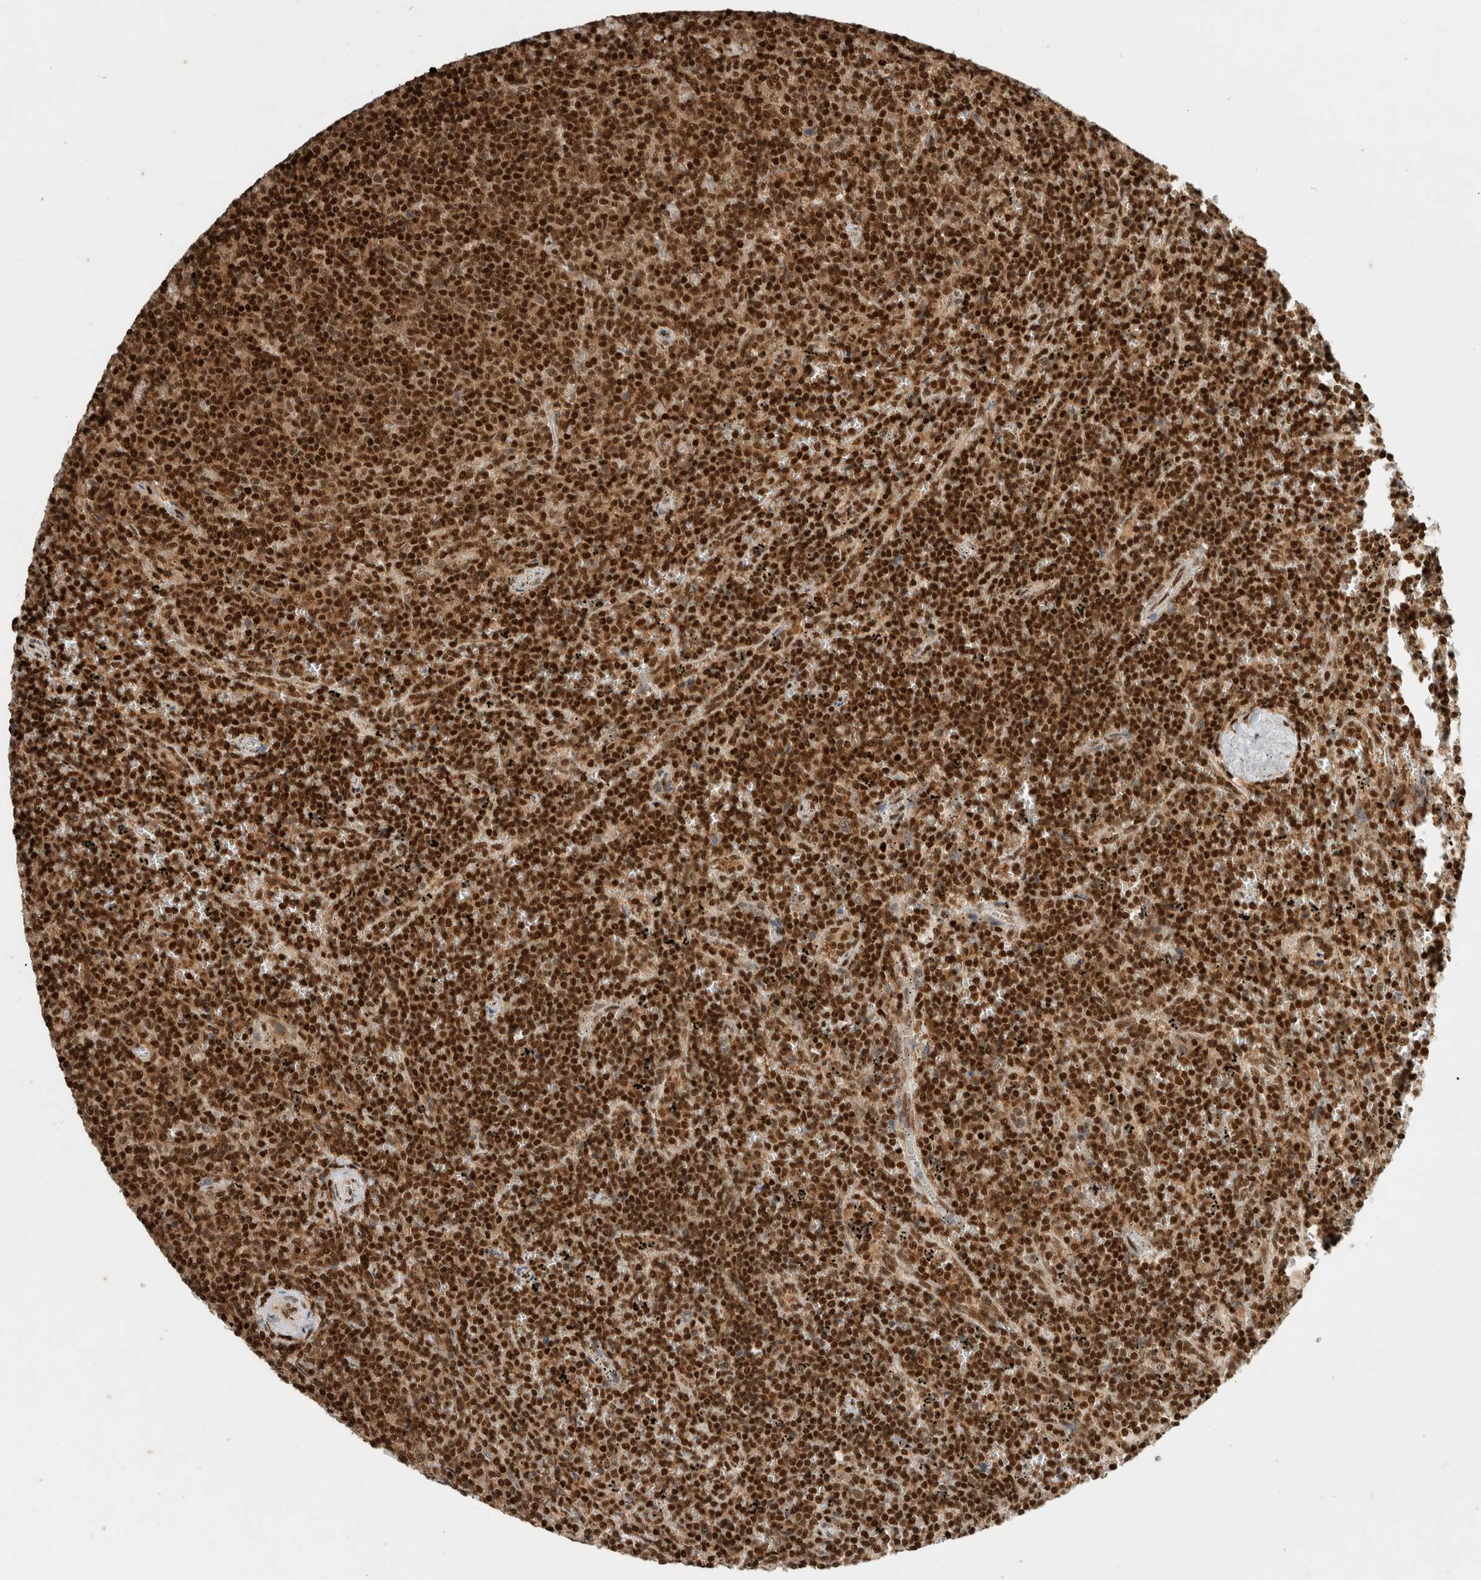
{"staining": {"intensity": "strong", "quantity": ">75%", "location": "nuclear"}, "tissue": "lymphoma", "cell_type": "Tumor cells", "image_type": "cancer", "snomed": [{"axis": "morphology", "description": "Malignant lymphoma, non-Hodgkin's type, Low grade"}, {"axis": "topography", "description": "Spleen"}], "caption": "Malignant lymphoma, non-Hodgkin's type (low-grade) stained for a protein (brown) displays strong nuclear positive positivity in approximately >75% of tumor cells.", "gene": "SNRNP40", "patient": {"sex": "female", "age": 50}}